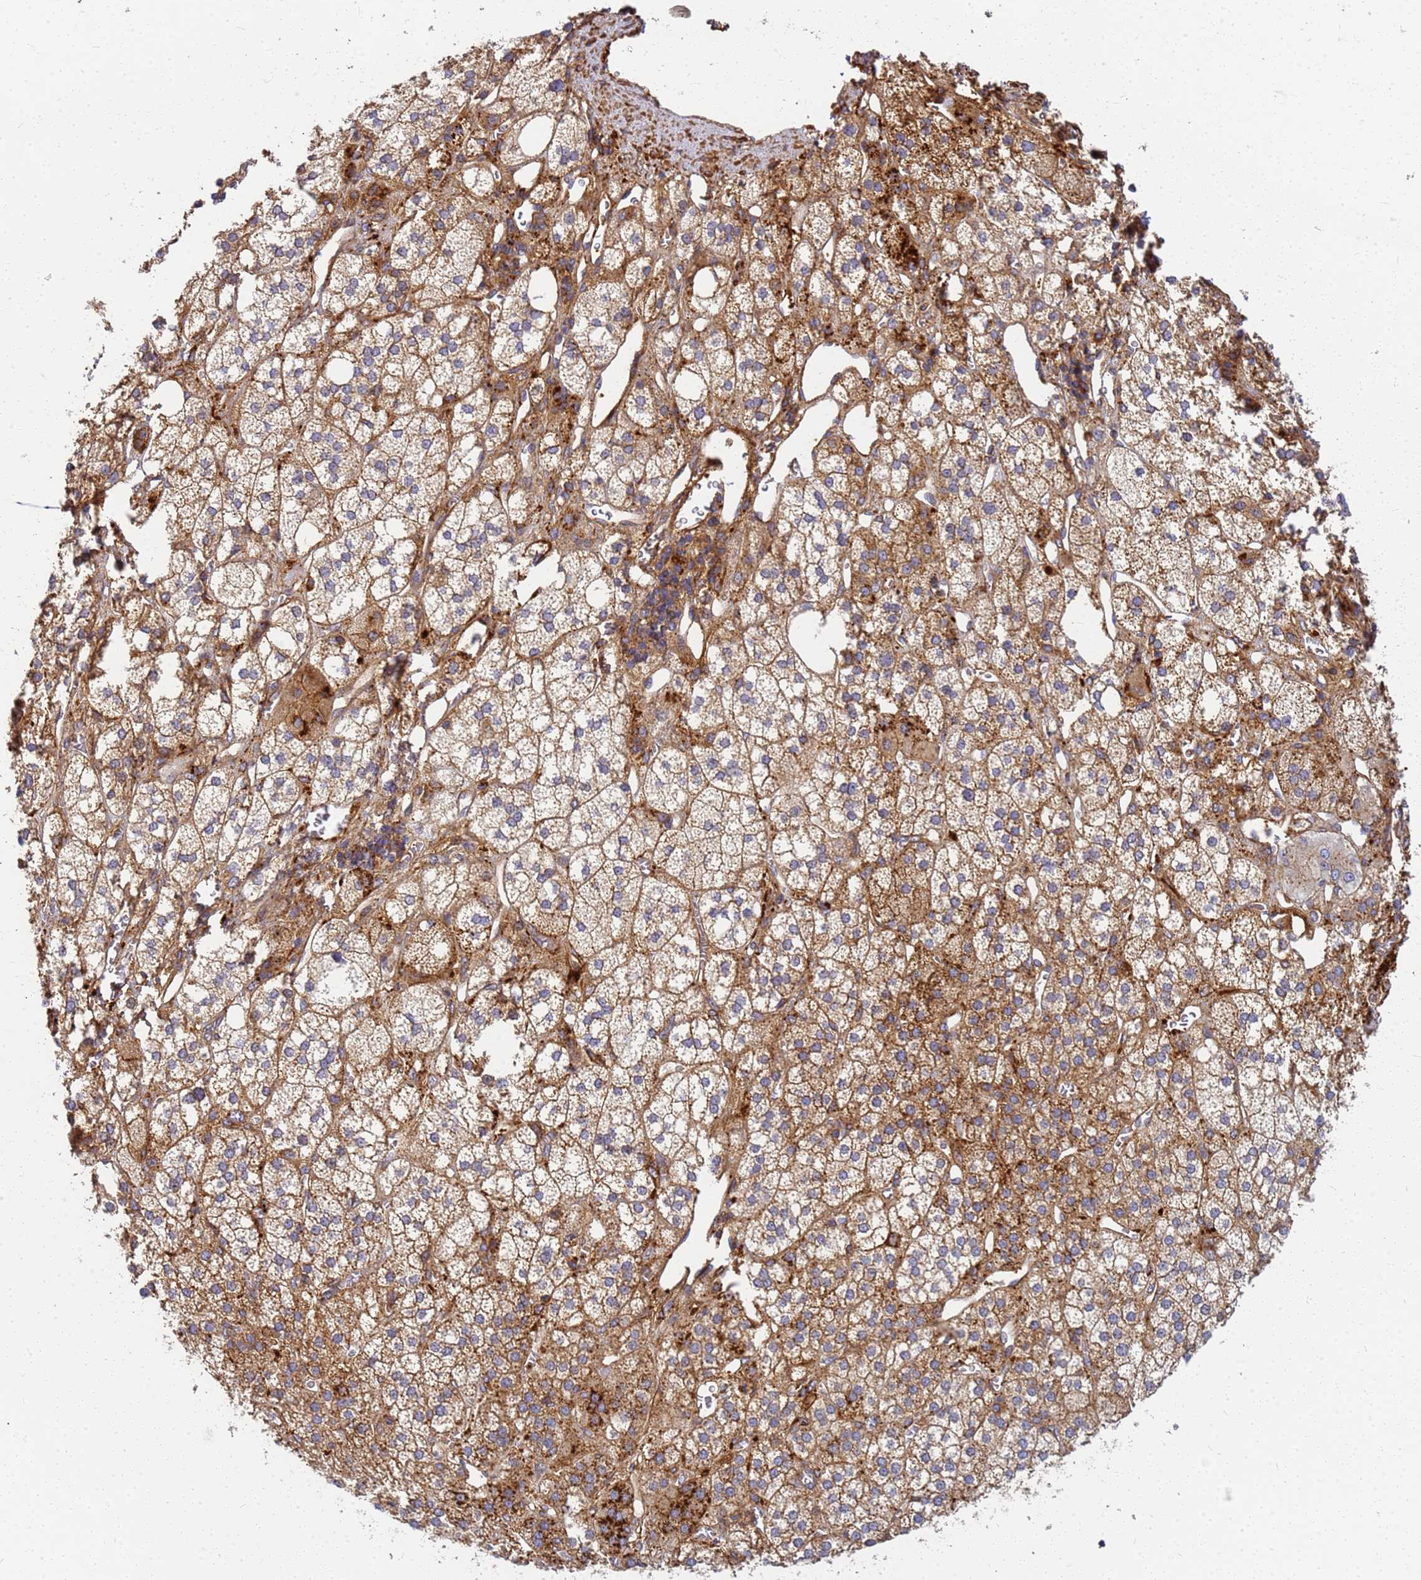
{"staining": {"intensity": "strong", "quantity": "25%-75%", "location": "cytoplasmic/membranous"}, "tissue": "adrenal gland", "cell_type": "Glandular cells", "image_type": "normal", "snomed": [{"axis": "morphology", "description": "Normal tissue, NOS"}, {"axis": "topography", "description": "Adrenal gland"}], "caption": "Immunohistochemical staining of benign adrenal gland exhibits high levels of strong cytoplasmic/membranous positivity in approximately 25%-75% of glandular cells.", "gene": "C2CD5", "patient": {"sex": "male", "age": 61}}